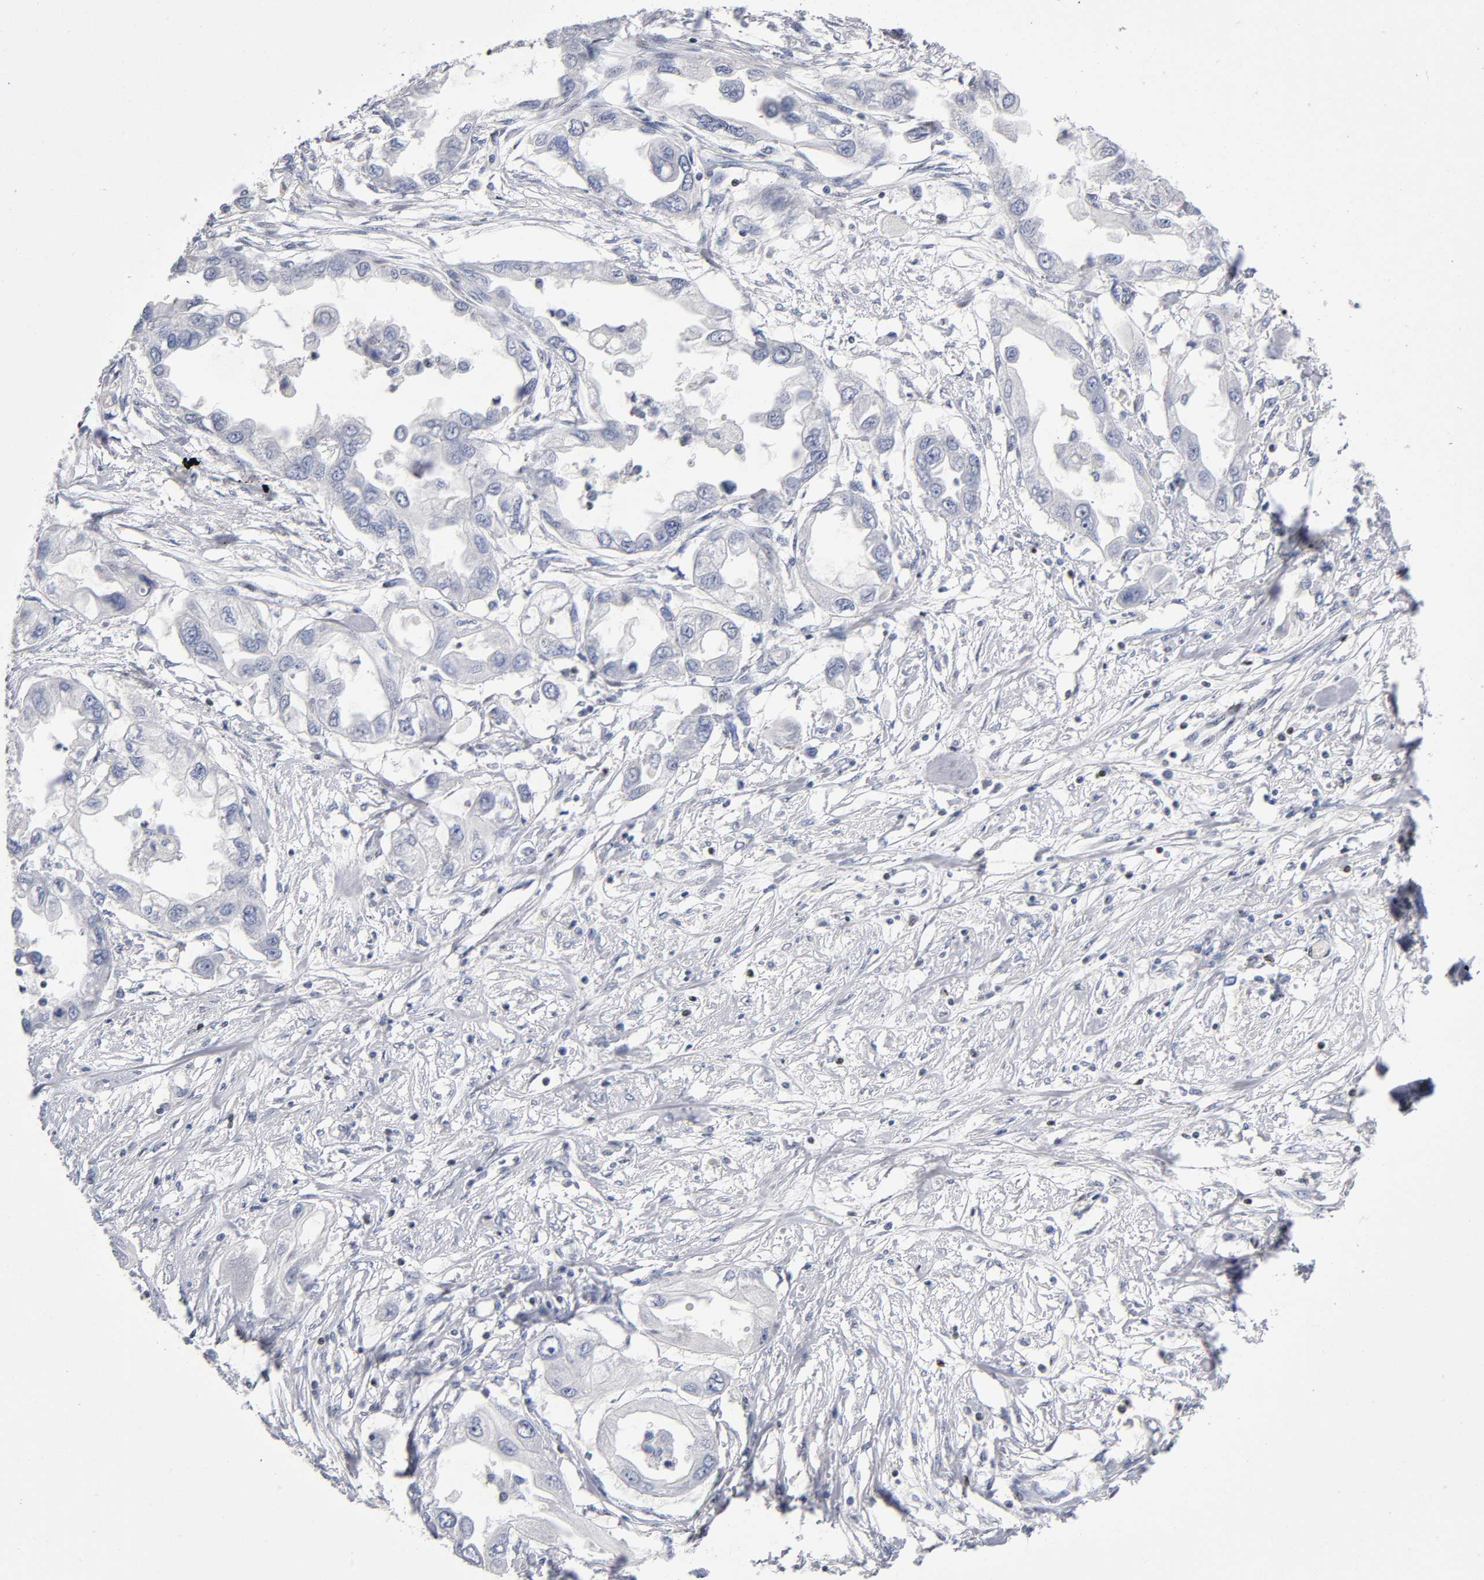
{"staining": {"intensity": "negative", "quantity": "none", "location": "none"}, "tissue": "endometrial cancer", "cell_type": "Tumor cells", "image_type": "cancer", "snomed": [{"axis": "morphology", "description": "Adenocarcinoma, NOS"}, {"axis": "topography", "description": "Endometrium"}], "caption": "Protein analysis of adenocarcinoma (endometrial) exhibits no significant positivity in tumor cells.", "gene": "SP3", "patient": {"sex": "female", "age": 67}}